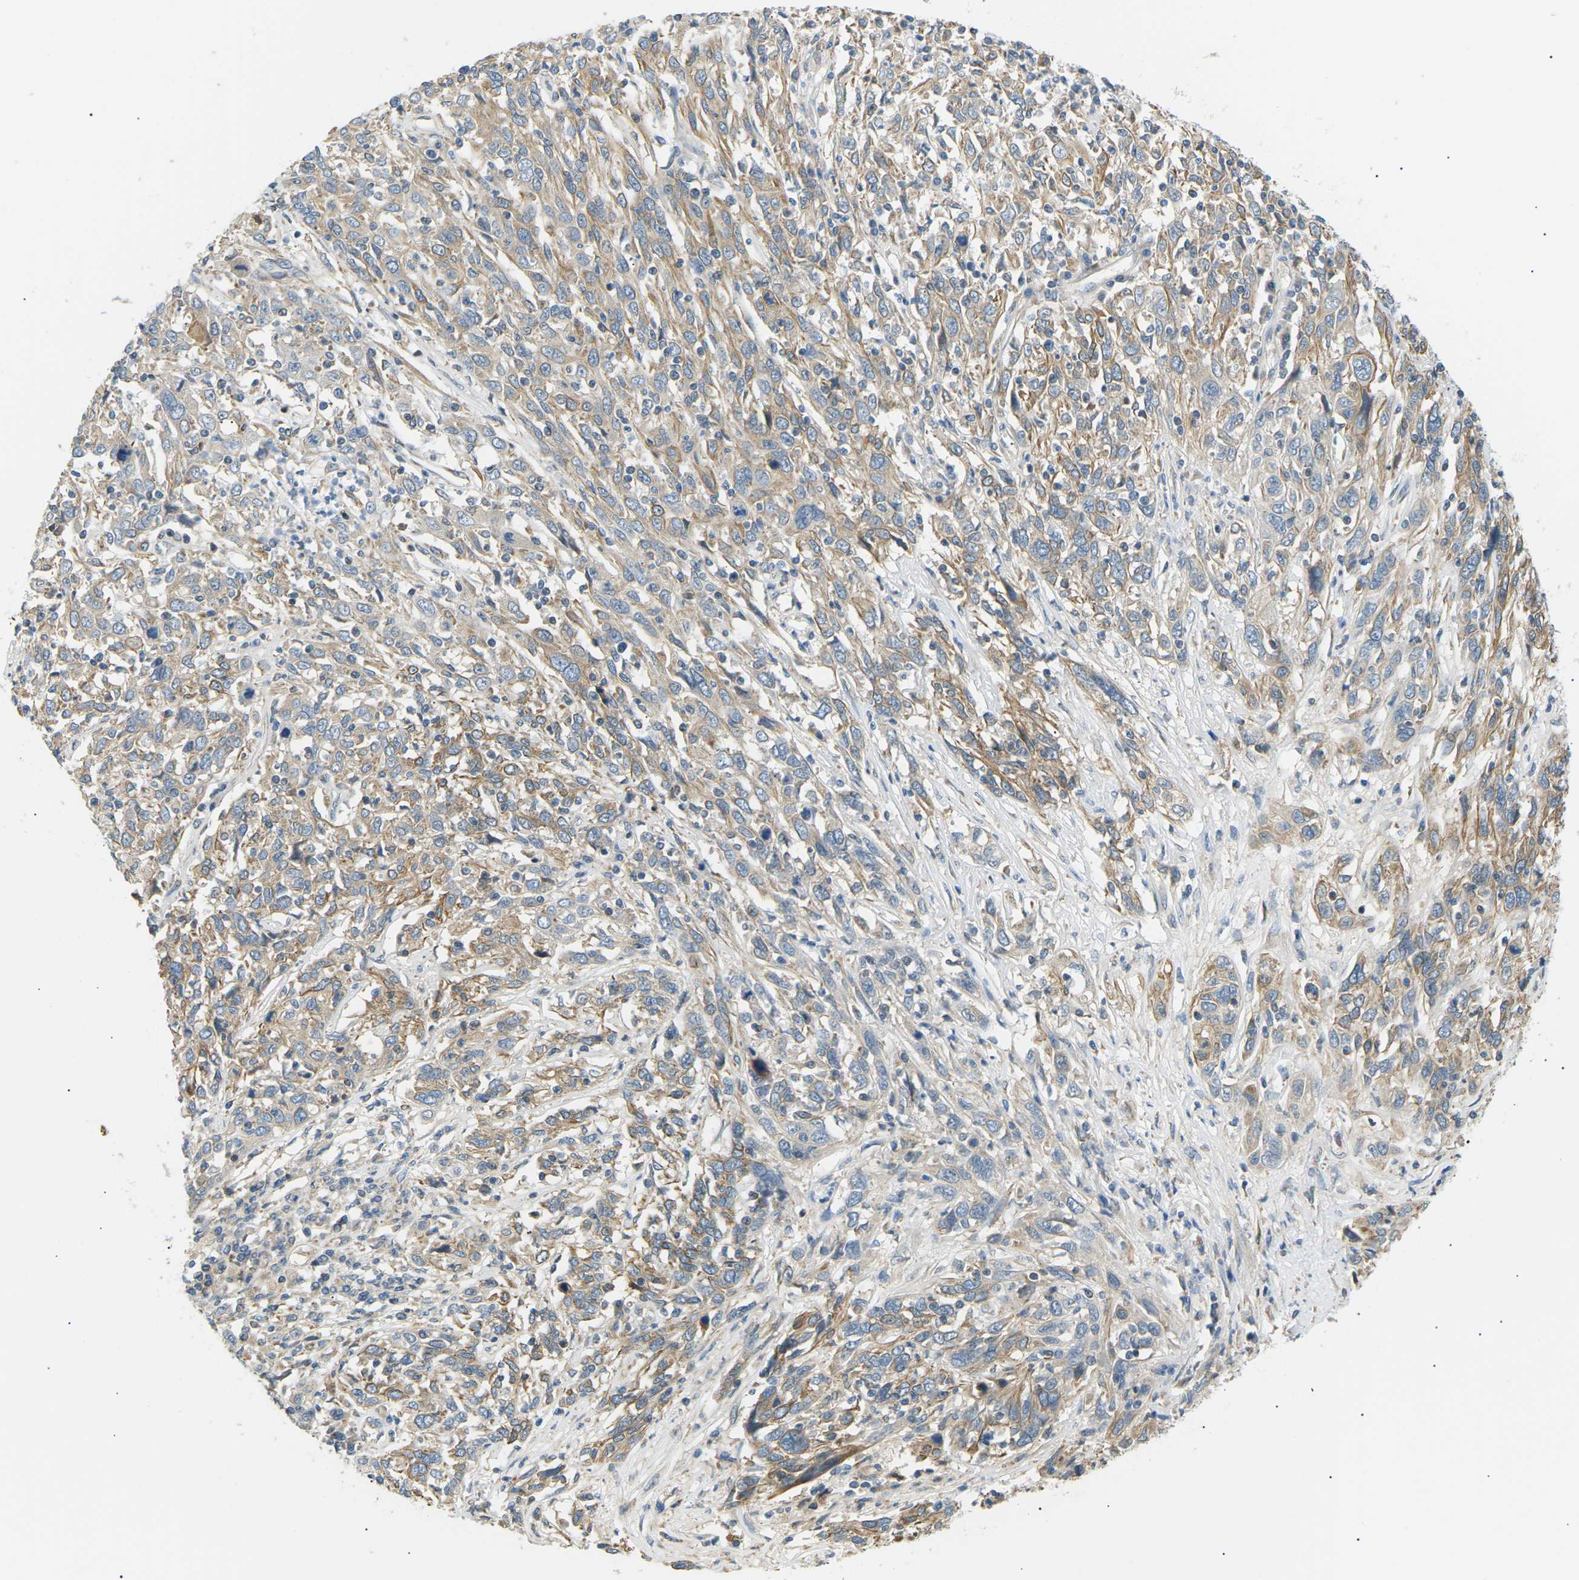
{"staining": {"intensity": "moderate", "quantity": ">75%", "location": "cytoplasmic/membranous"}, "tissue": "cervical cancer", "cell_type": "Tumor cells", "image_type": "cancer", "snomed": [{"axis": "morphology", "description": "Squamous cell carcinoma, NOS"}, {"axis": "topography", "description": "Cervix"}], "caption": "The immunohistochemical stain shows moderate cytoplasmic/membranous staining in tumor cells of cervical cancer (squamous cell carcinoma) tissue.", "gene": "TBC1D8", "patient": {"sex": "female", "age": 46}}